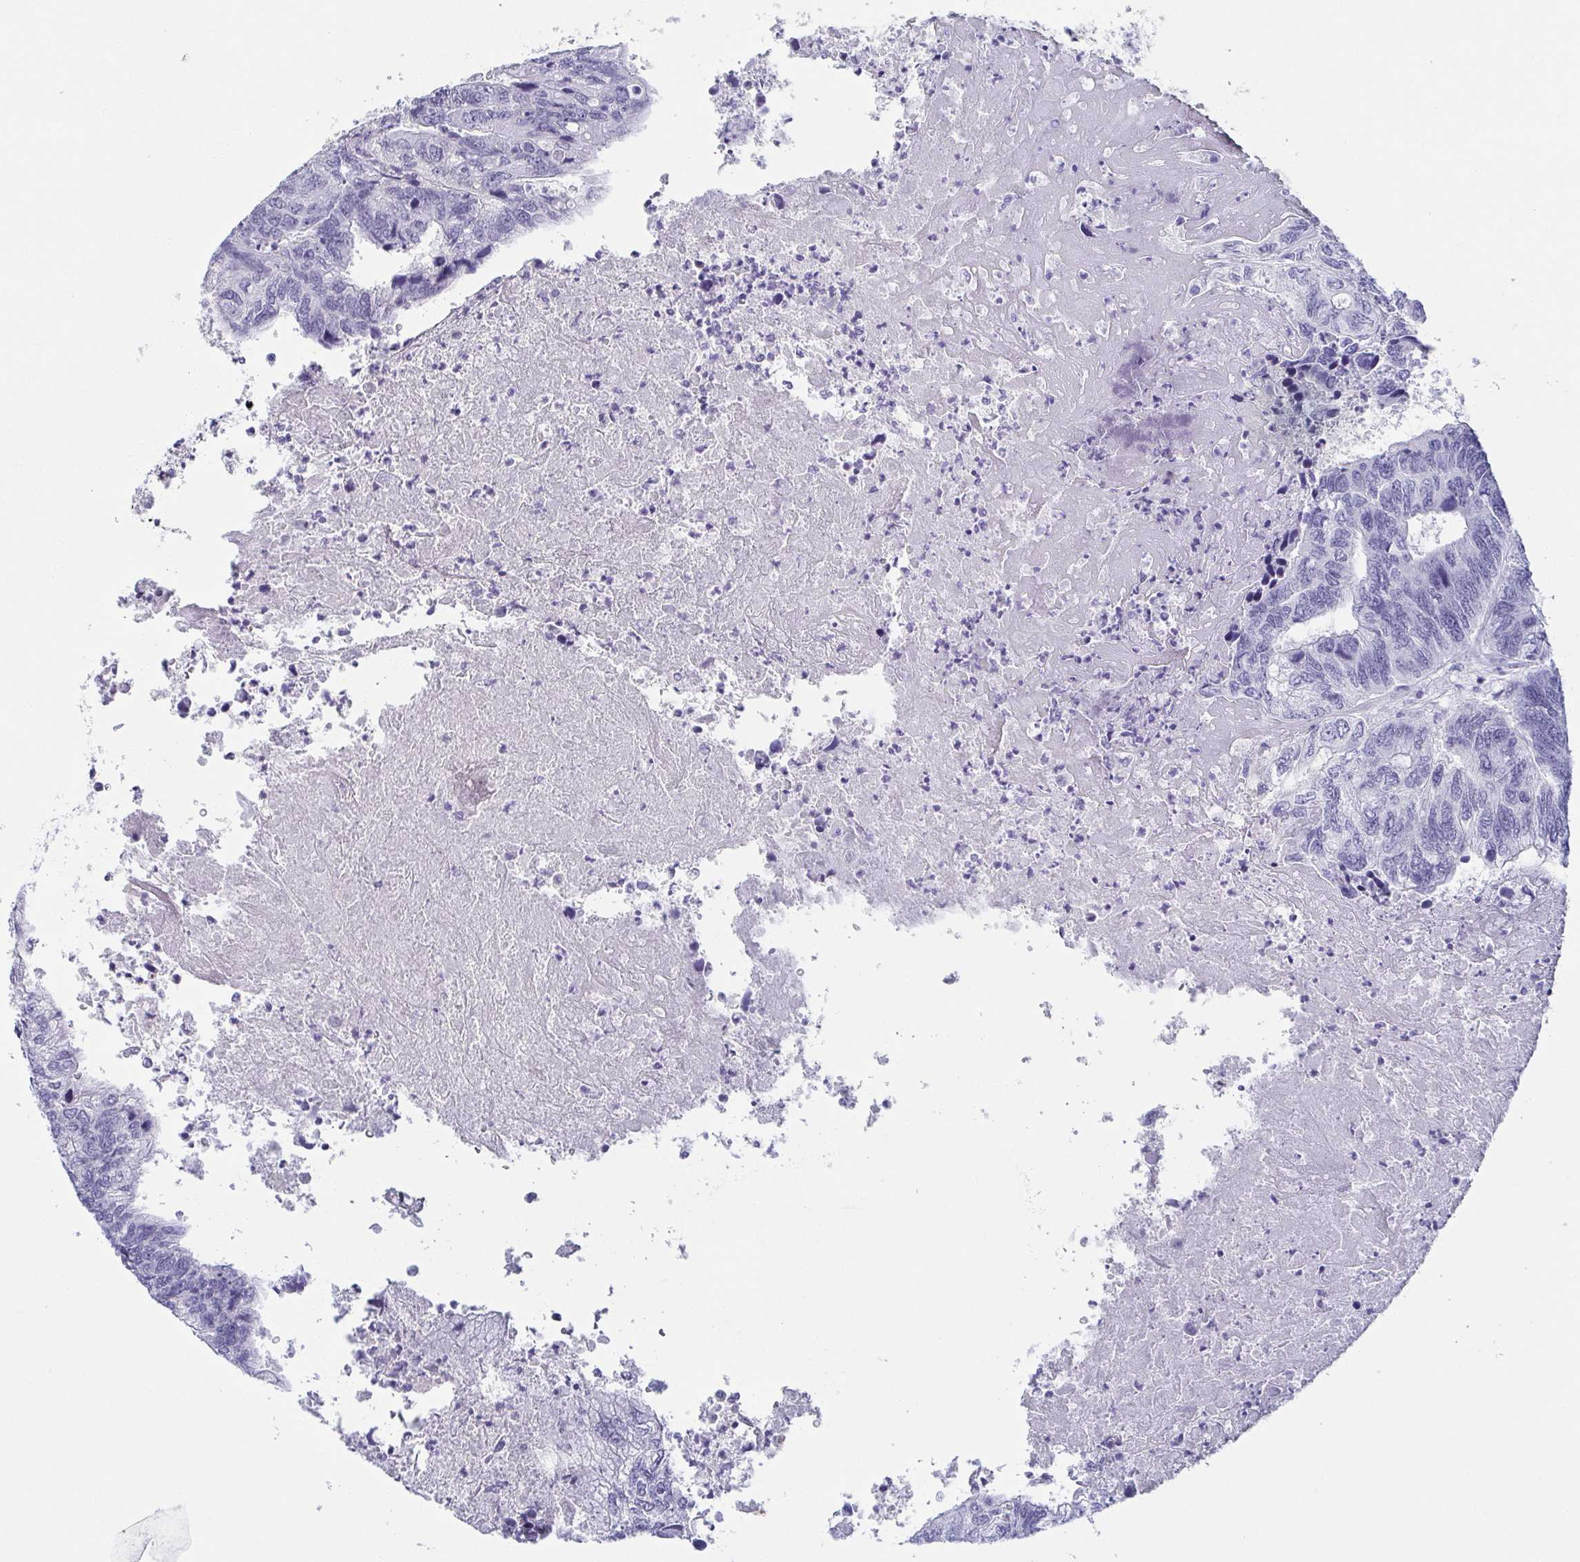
{"staining": {"intensity": "negative", "quantity": "none", "location": "none"}, "tissue": "colorectal cancer", "cell_type": "Tumor cells", "image_type": "cancer", "snomed": [{"axis": "morphology", "description": "Adenocarcinoma, NOS"}, {"axis": "topography", "description": "Colon"}], "caption": "The photomicrograph displays no significant expression in tumor cells of adenocarcinoma (colorectal).", "gene": "REG4", "patient": {"sex": "female", "age": 67}}